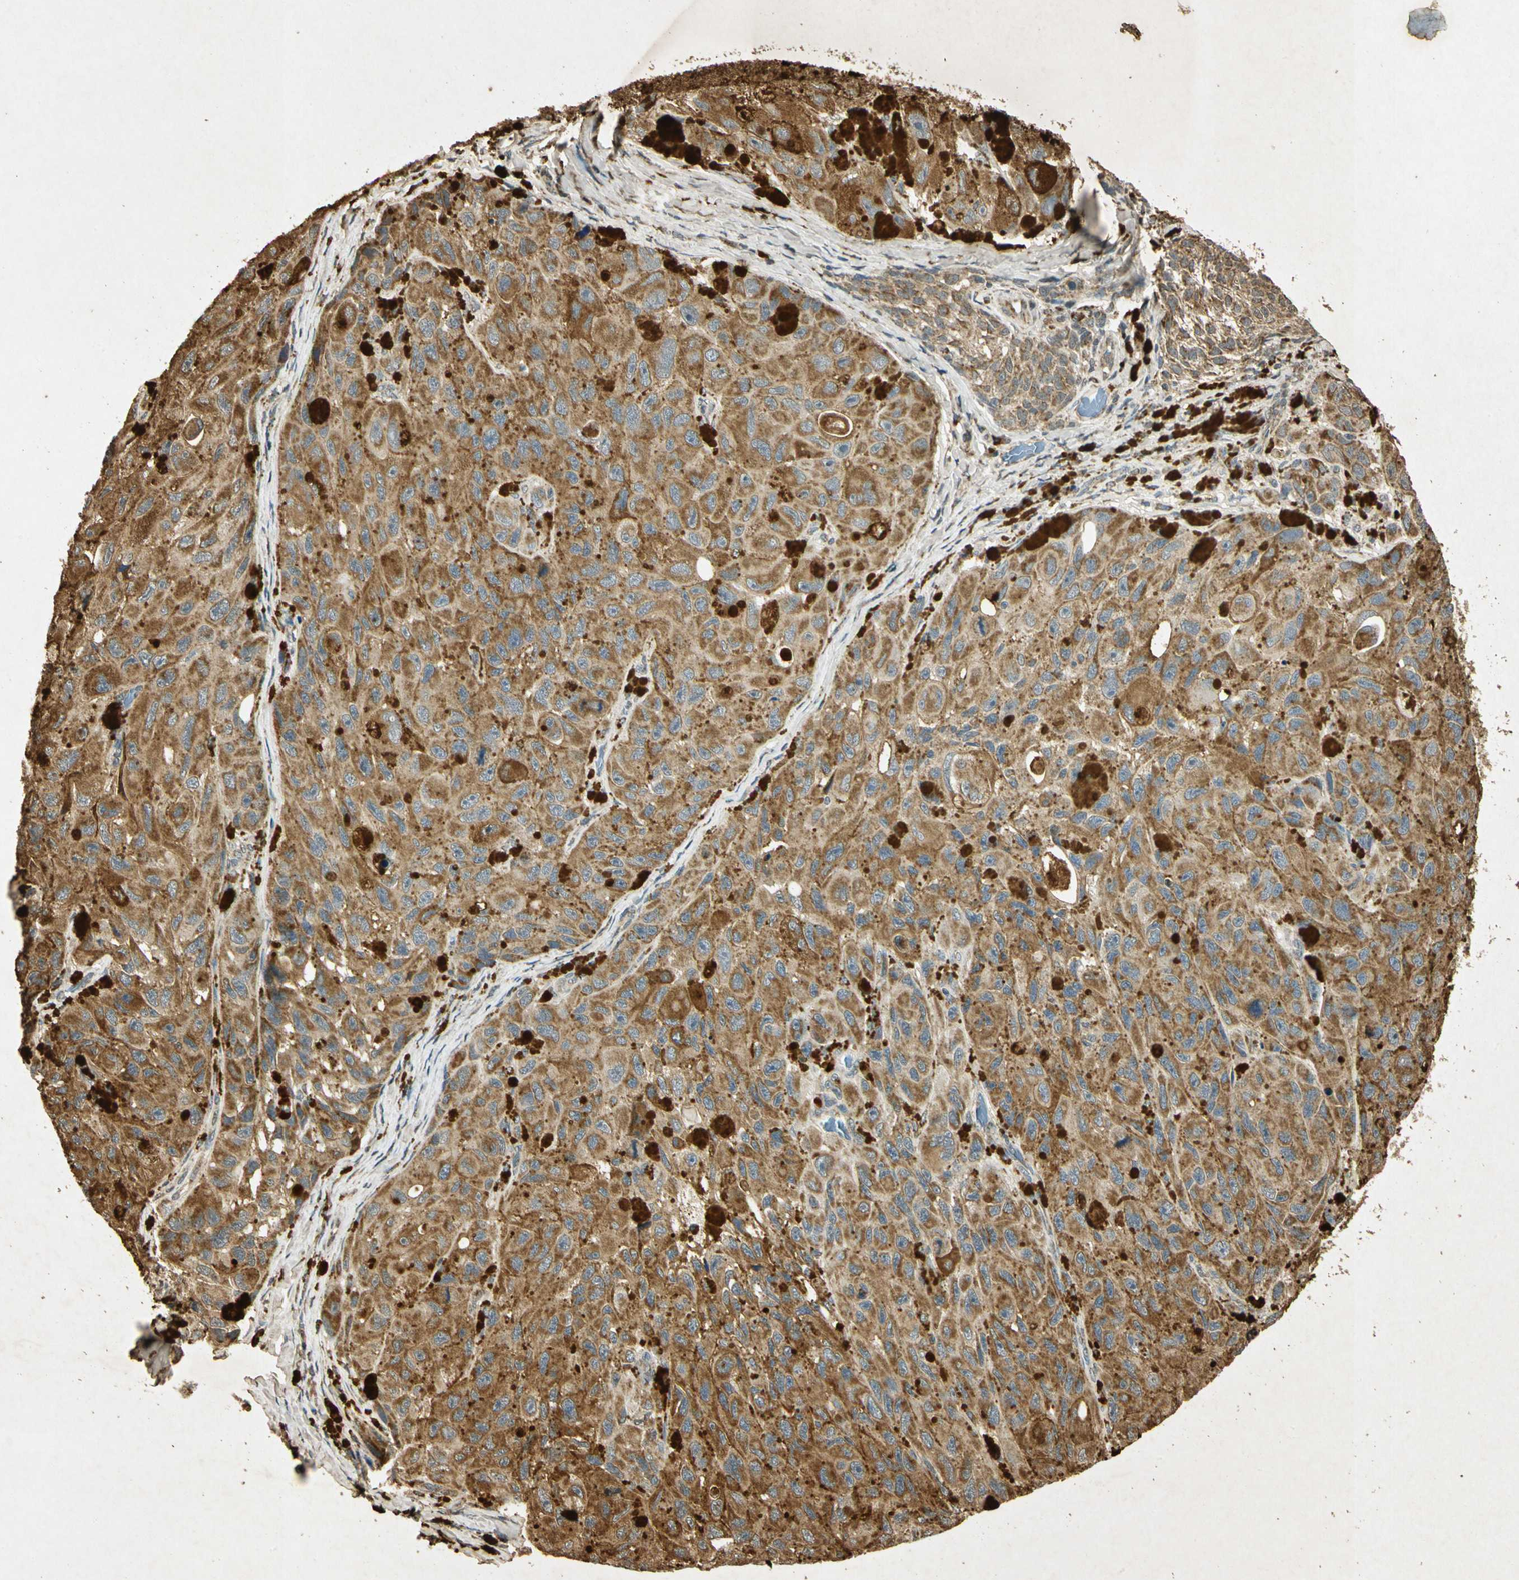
{"staining": {"intensity": "moderate", "quantity": ">75%", "location": "cytoplasmic/membranous"}, "tissue": "melanoma", "cell_type": "Tumor cells", "image_type": "cancer", "snomed": [{"axis": "morphology", "description": "Malignant melanoma, NOS"}, {"axis": "topography", "description": "Skin"}], "caption": "The immunohistochemical stain labels moderate cytoplasmic/membranous positivity in tumor cells of melanoma tissue. The staining is performed using DAB (3,3'-diaminobenzidine) brown chromogen to label protein expression. The nuclei are counter-stained blue using hematoxylin.", "gene": "PRDX3", "patient": {"sex": "female", "age": 73}}